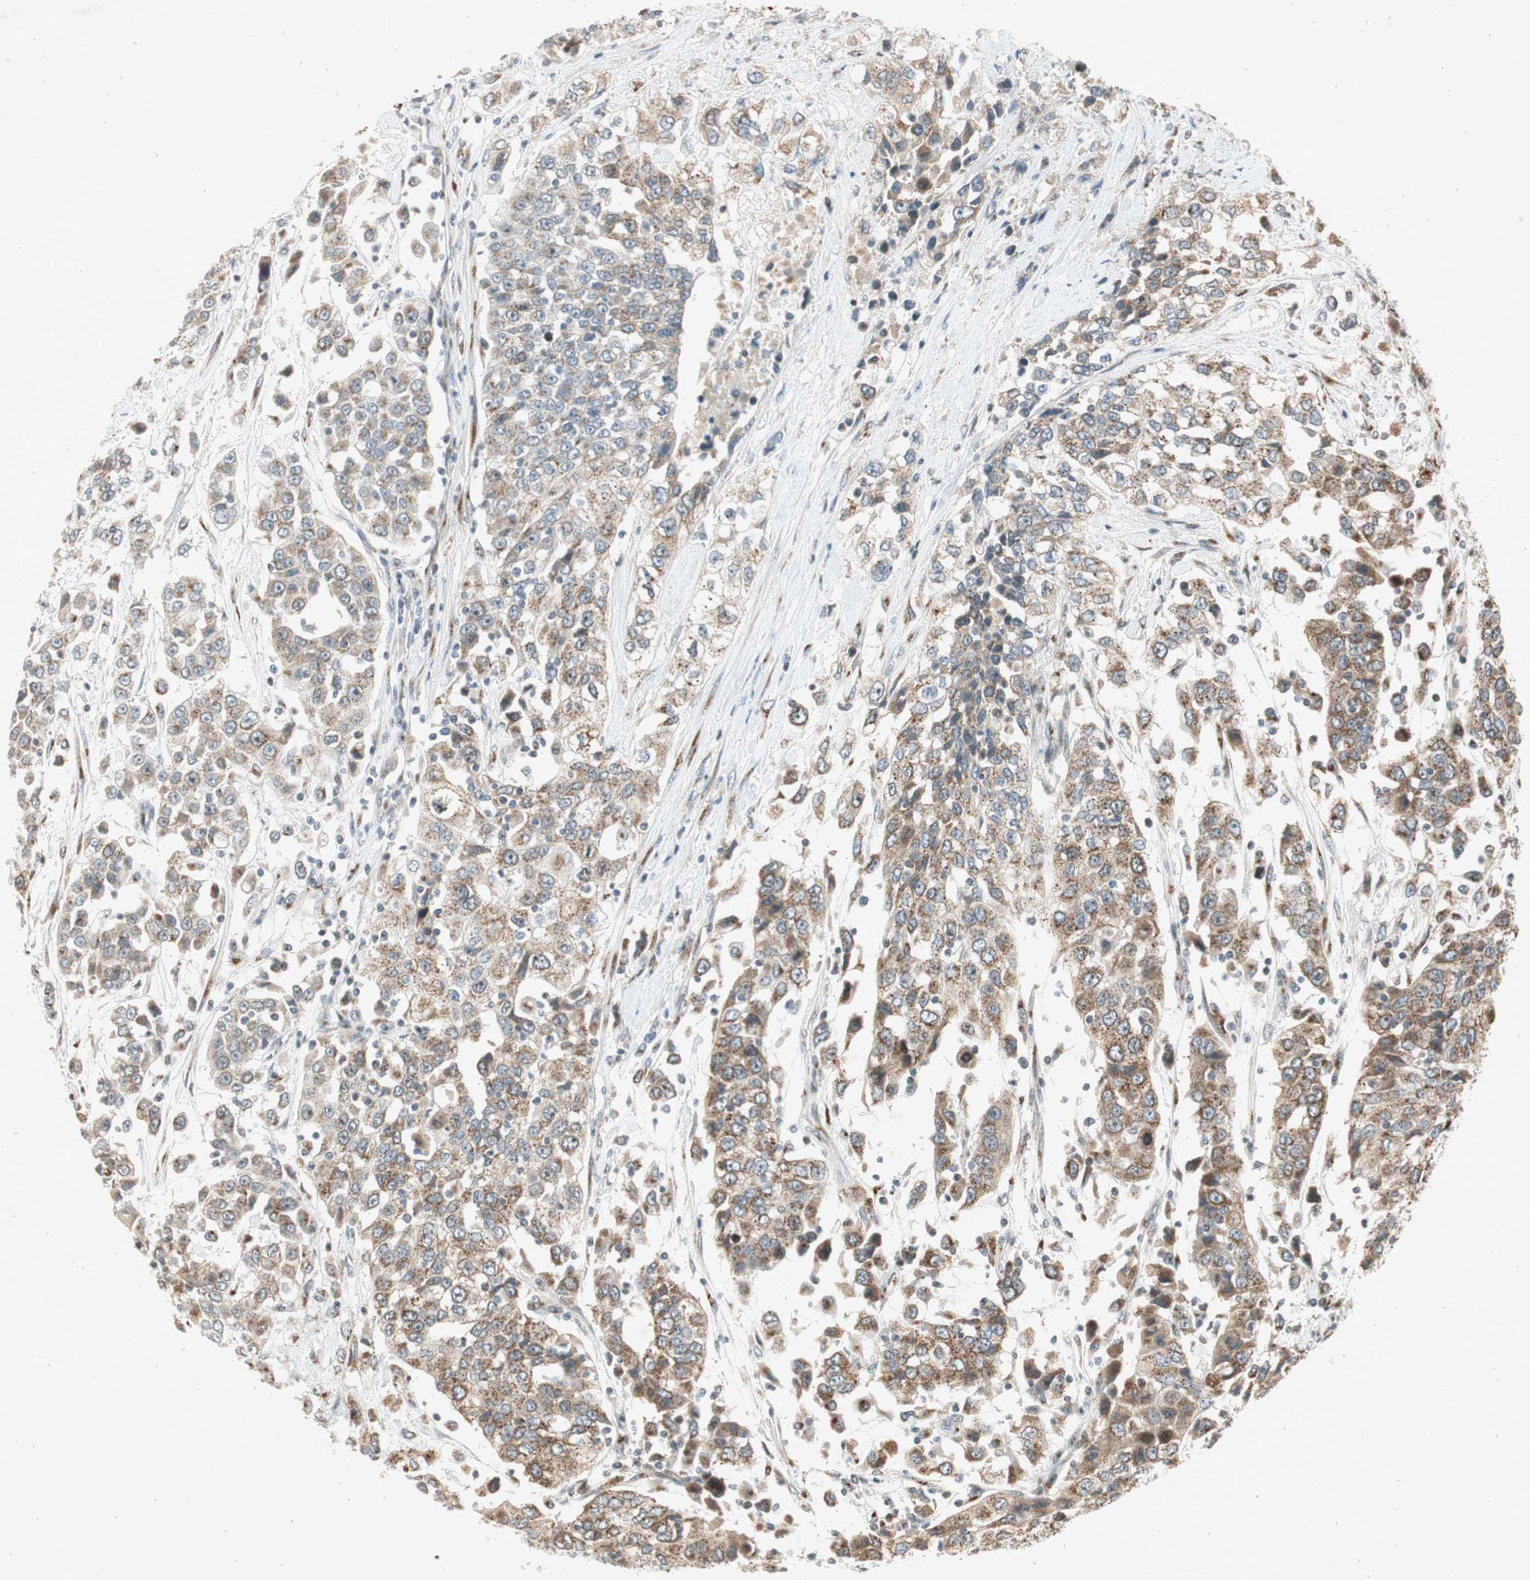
{"staining": {"intensity": "moderate", "quantity": "25%-75%", "location": "cytoplasmic/membranous"}, "tissue": "urothelial cancer", "cell_type": "Tumor cells", "image_type": "cancer", "snomed": [{"axis": "morphology", "description": "Urothelial carcinoma, High grade"}, {"axis": "topography", "description": "Urinary bladder"}], "caption": "An immunohistochemistry histopathology image of neoplastic tissue is shown. Protein staining in brown highlights moderate cytoplasmic/membranous positivity in urothelial carcinoma (high-grade) within tumor cells.", "gene": "NEO1", "patient": {"sex": "female", "age": 80}}